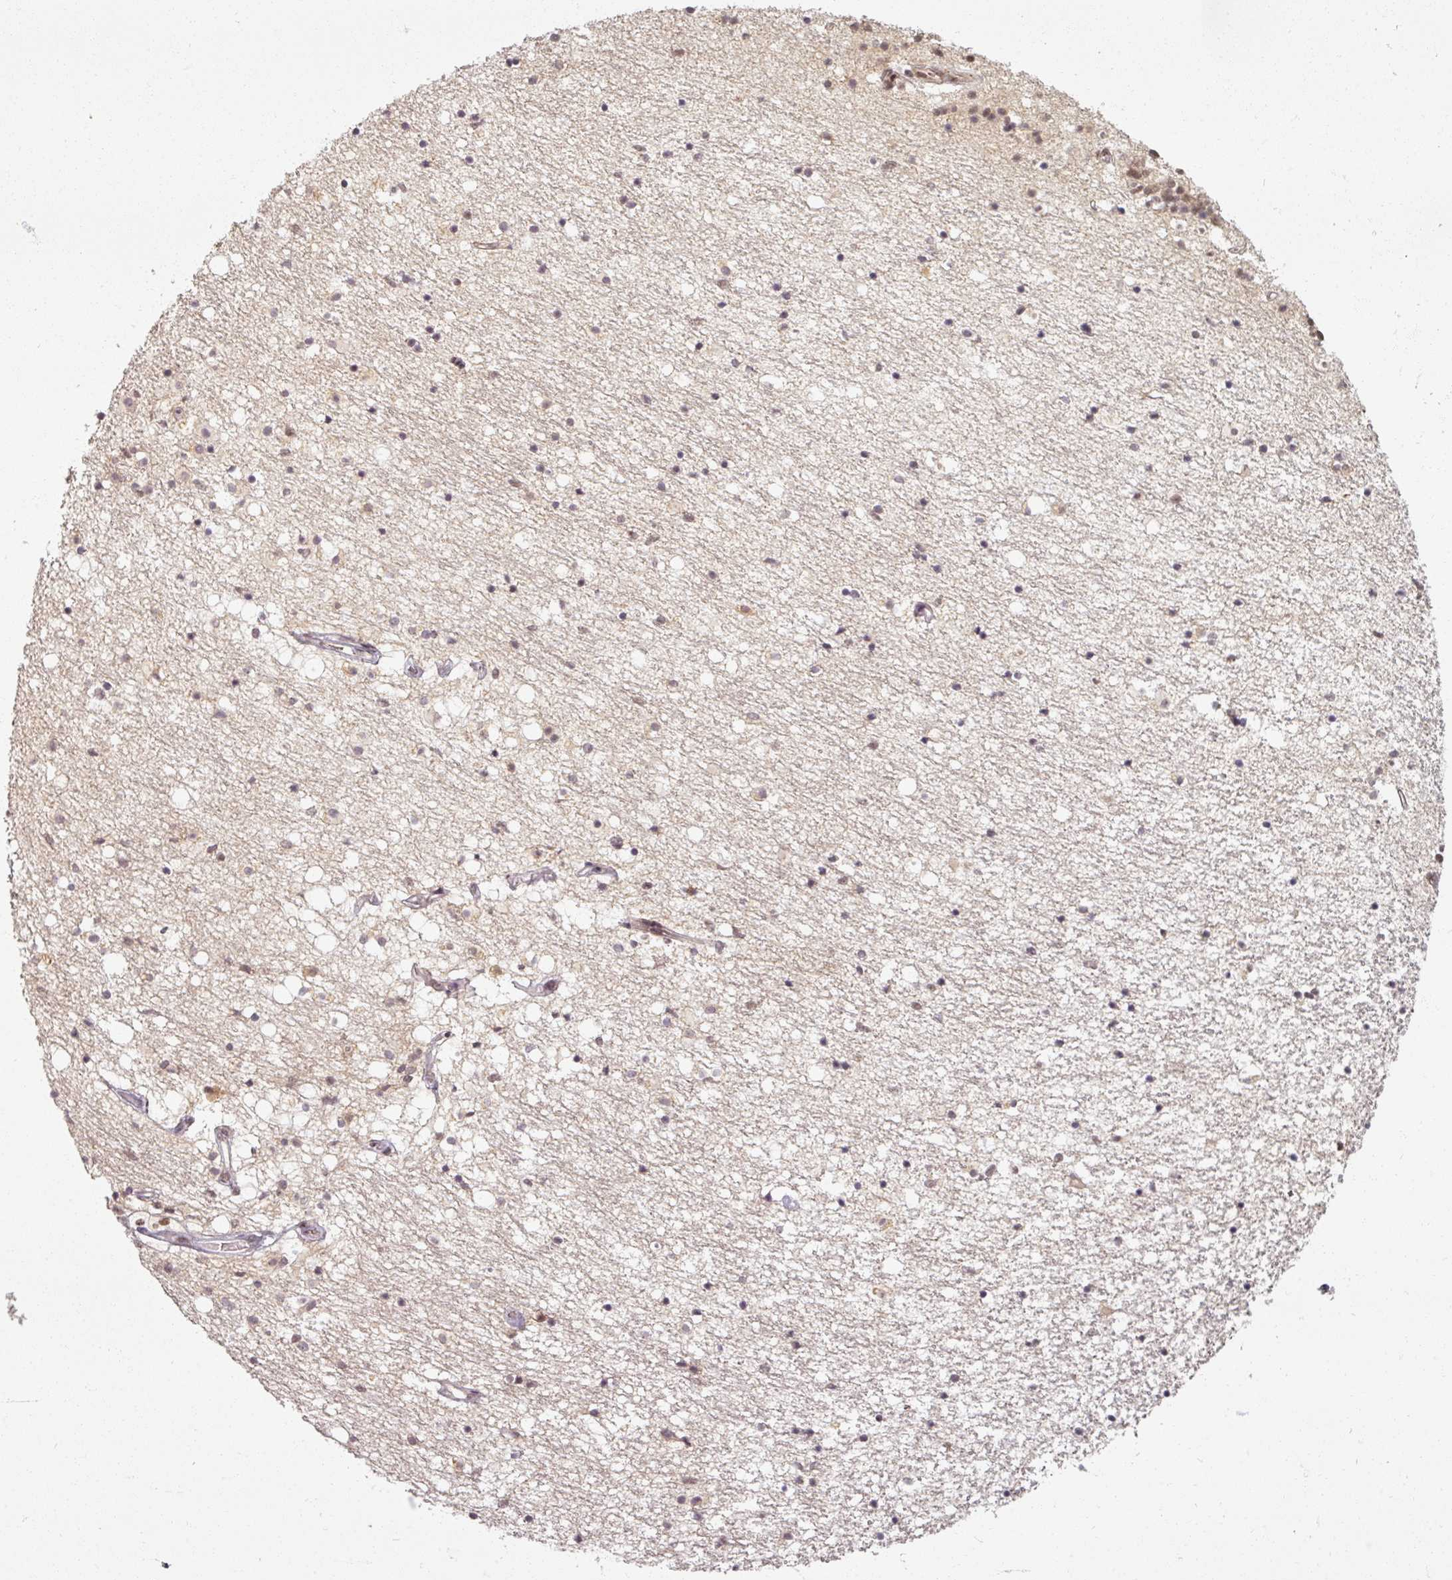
{"staining": {"intensity": "weak", "quantity": "<25%", "location": "nuclear"}, "tissue": "caudate", "cell_type": "Glial cells", "image_type": "normal", "snomed": [{"axis": "morphology", "description": "Normal tissue, NOS"}, {"axis": "topography", "description": "Lateral ventricle wall"}], "caption": "Caudate stained for a protein using immunohistochemistry (IHC) demonstrates no positivity glial cells.", "gene": "POLR2G", "patient": {"sex": "male", "age": 58}}